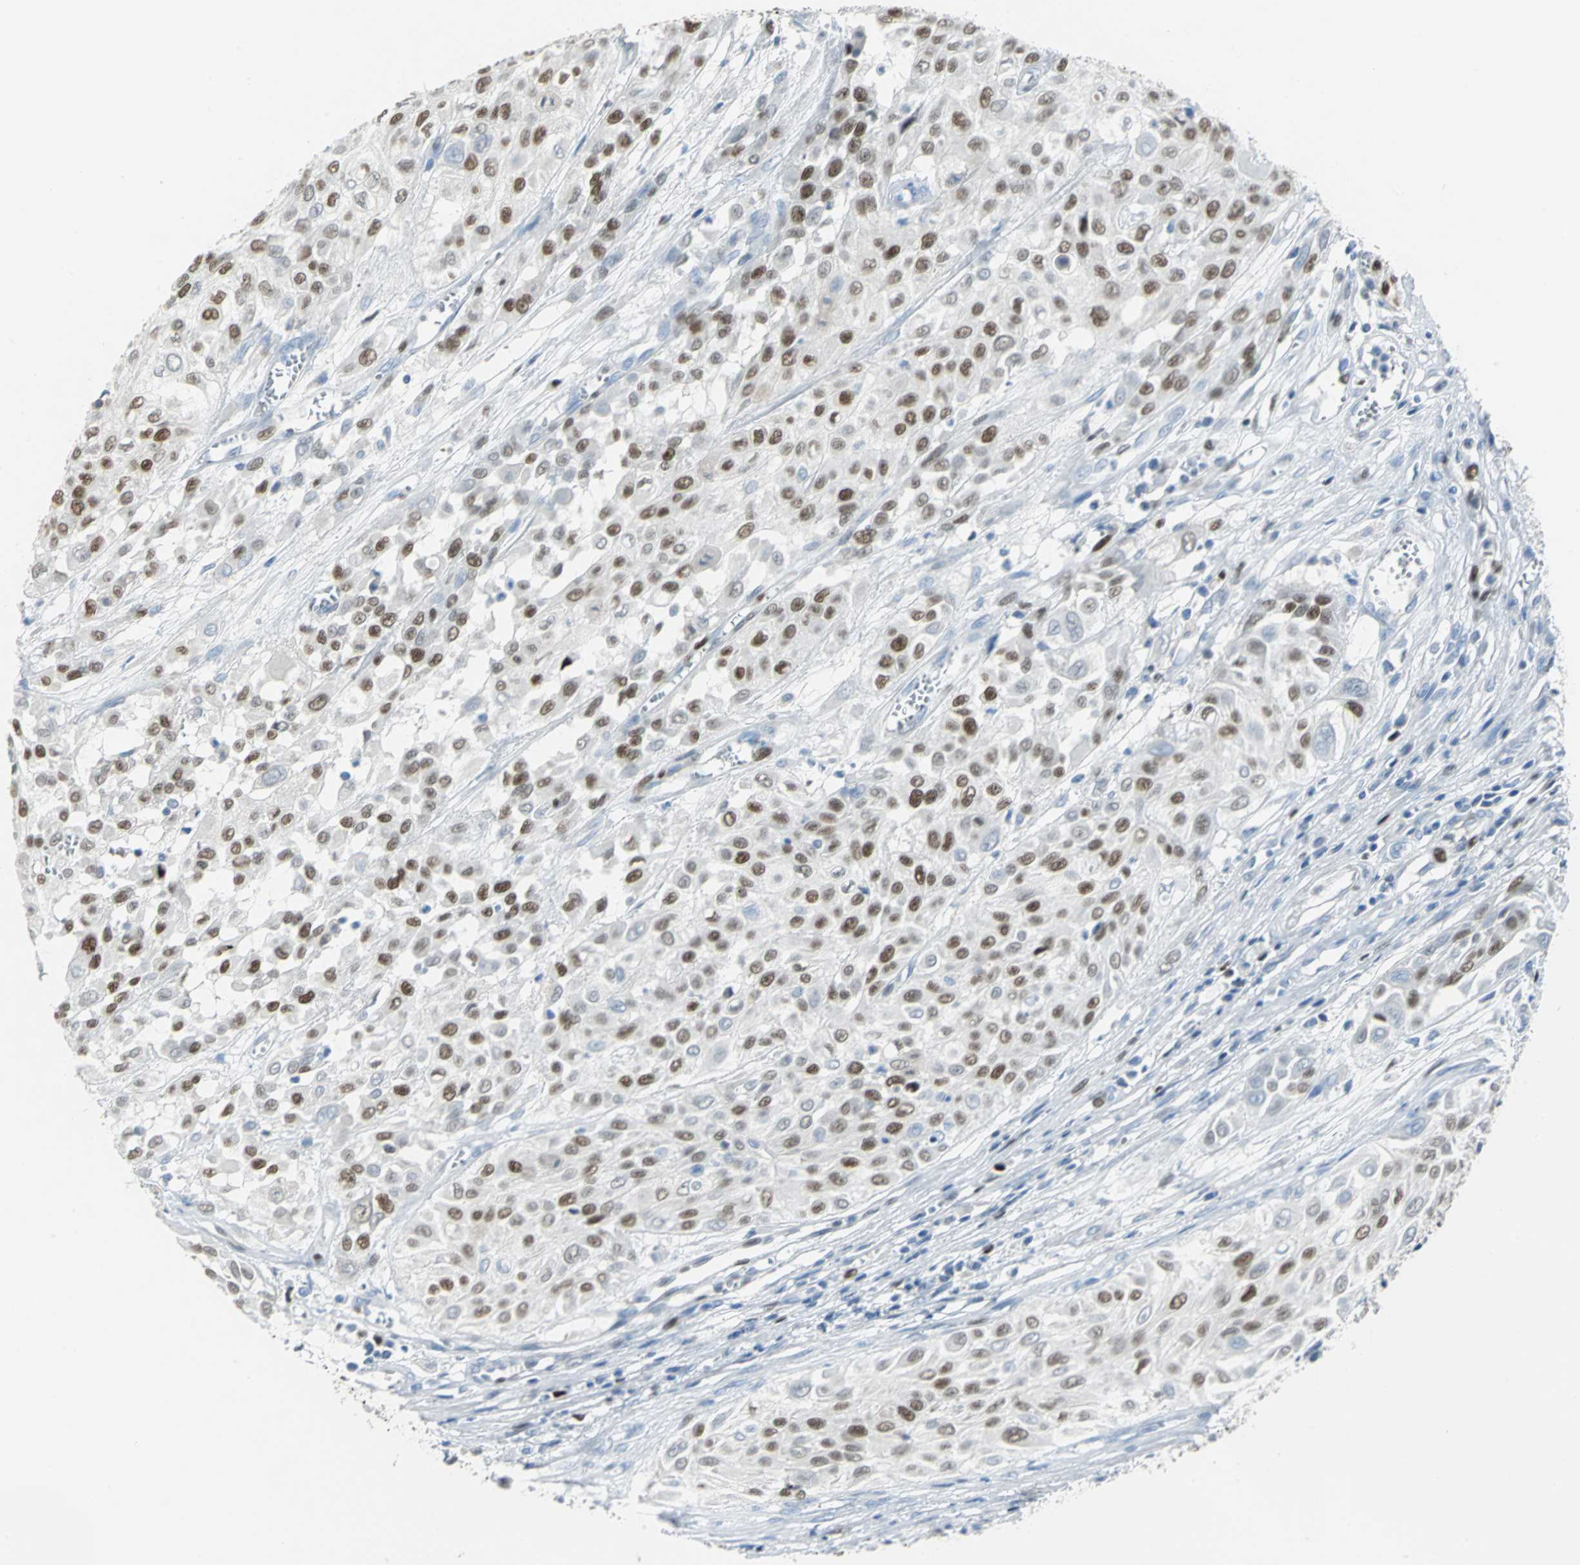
{"staining": {"intensity": "strong", "quantity": "25%-75%", "location": "nuclear"}, "tissue": "urothelial cancer", "cell_type": "Tumor cells", "image_type": "cancer", "snomed": [{"axis": "morphology", "description": "Urothelial carcinoma, High grade"}, {"axis": "topography", "description": "Urinary bladder"}], "caption": "Protein staining reveals strong nuclear staining in about 25%-75% of tumor cells in urothelial cancer. Nuclei are stained in blue.", "gene": "MCM4", "patient": {"sex": "male", "age": 57}}